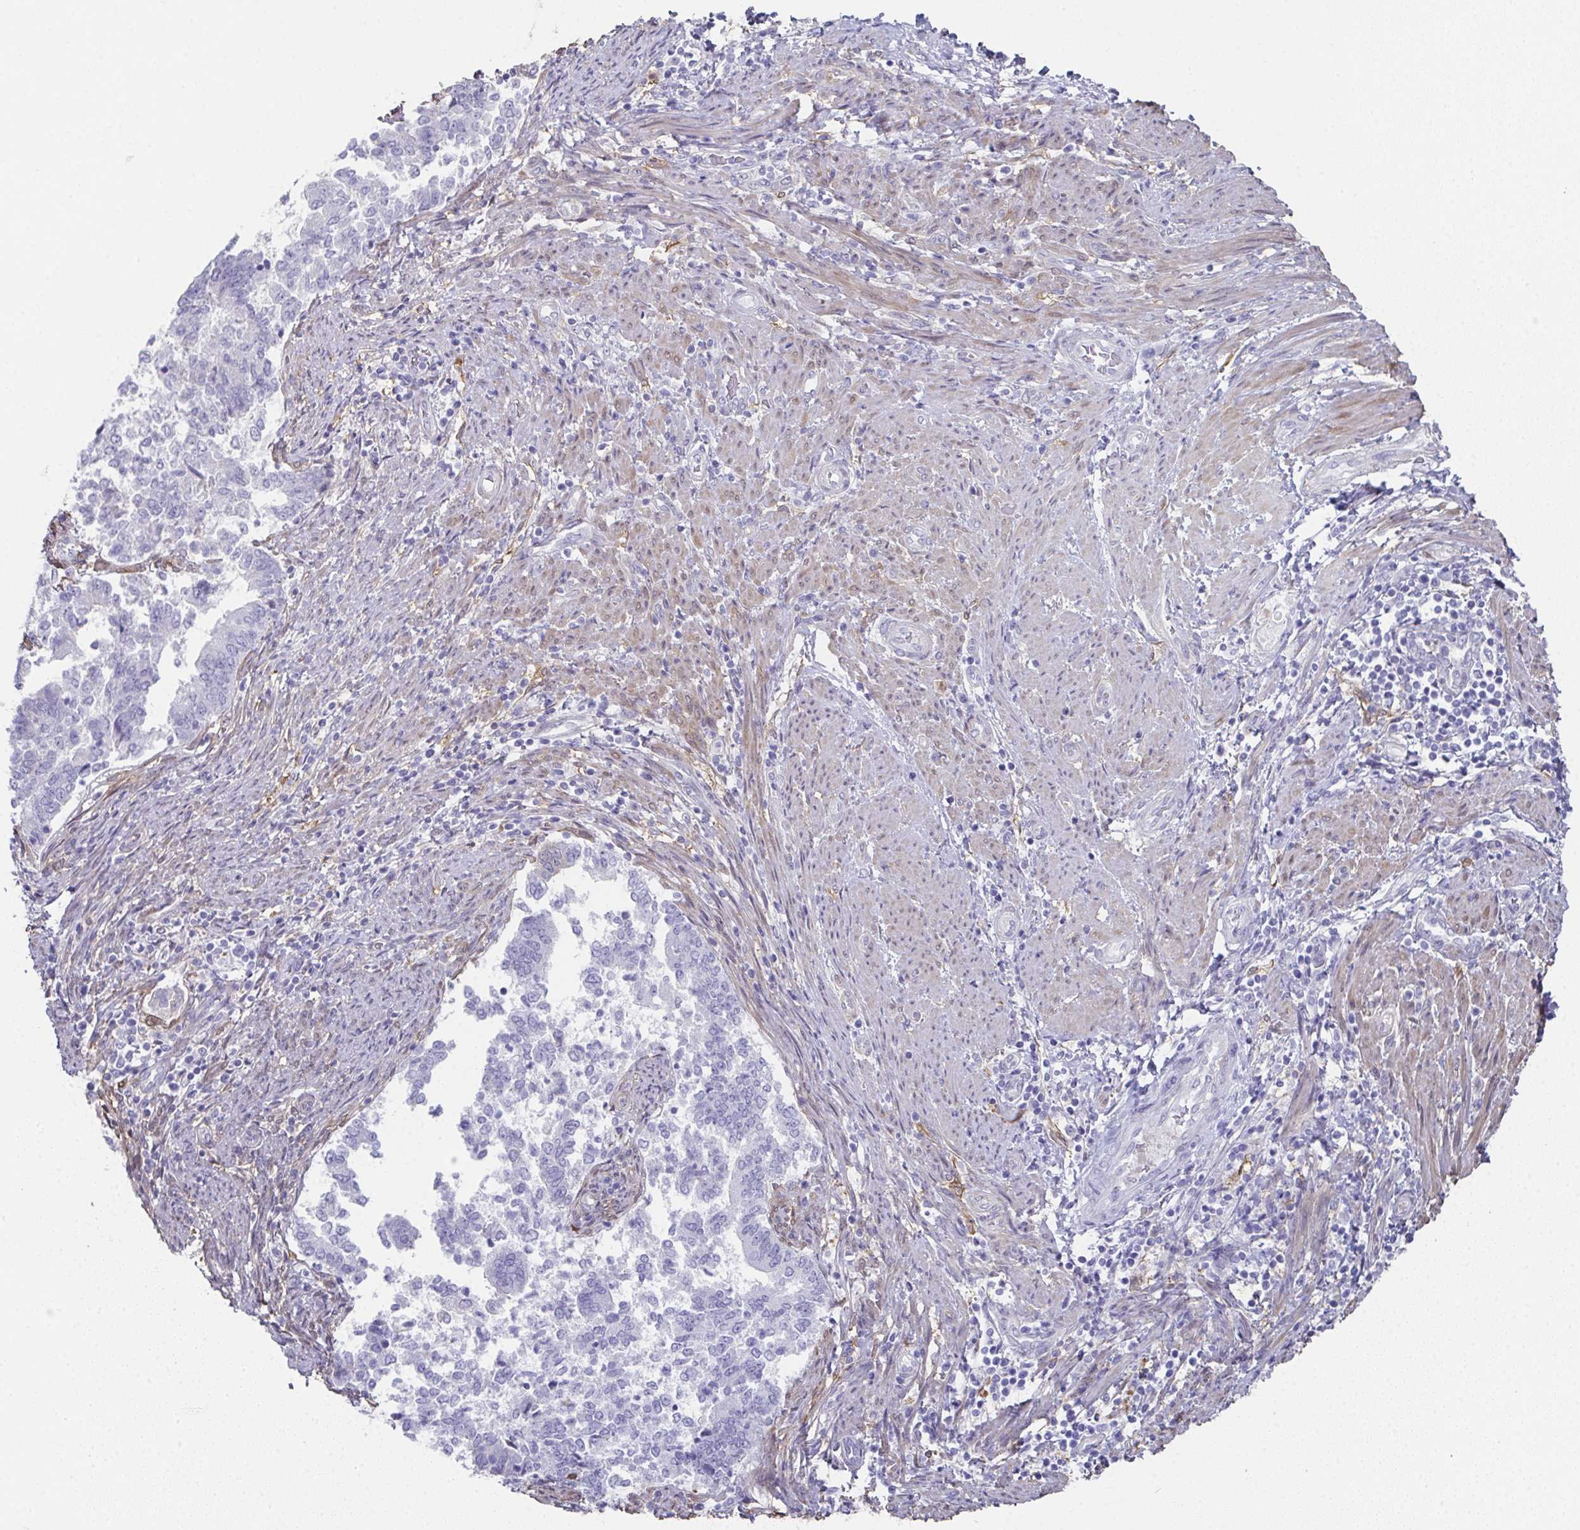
{"staining": {"intensity": "negative", "quantity": "none", "location": "none"}, "tissue": "endometrial cancer", "cell_type": "Tumor cells", "image_type": "cancer", "snomed": [{"axis": "morphology", "description": "Adenocarcinoma, NOS"}, {"axis": "topography", "description": "Endometrium"}], "caption": "Endometrial cancer (adenocarcinoma) was stained to show a protein in brown. There is no significant positivity in tumor cells. The staining was performed using DAB to visualize the protein expression in brown, while the nuclei were stained in blue with hematoxylin (Magnification: 20x).", "gene": "RBP1", "patient": {"sex": "female", "age": 65}}